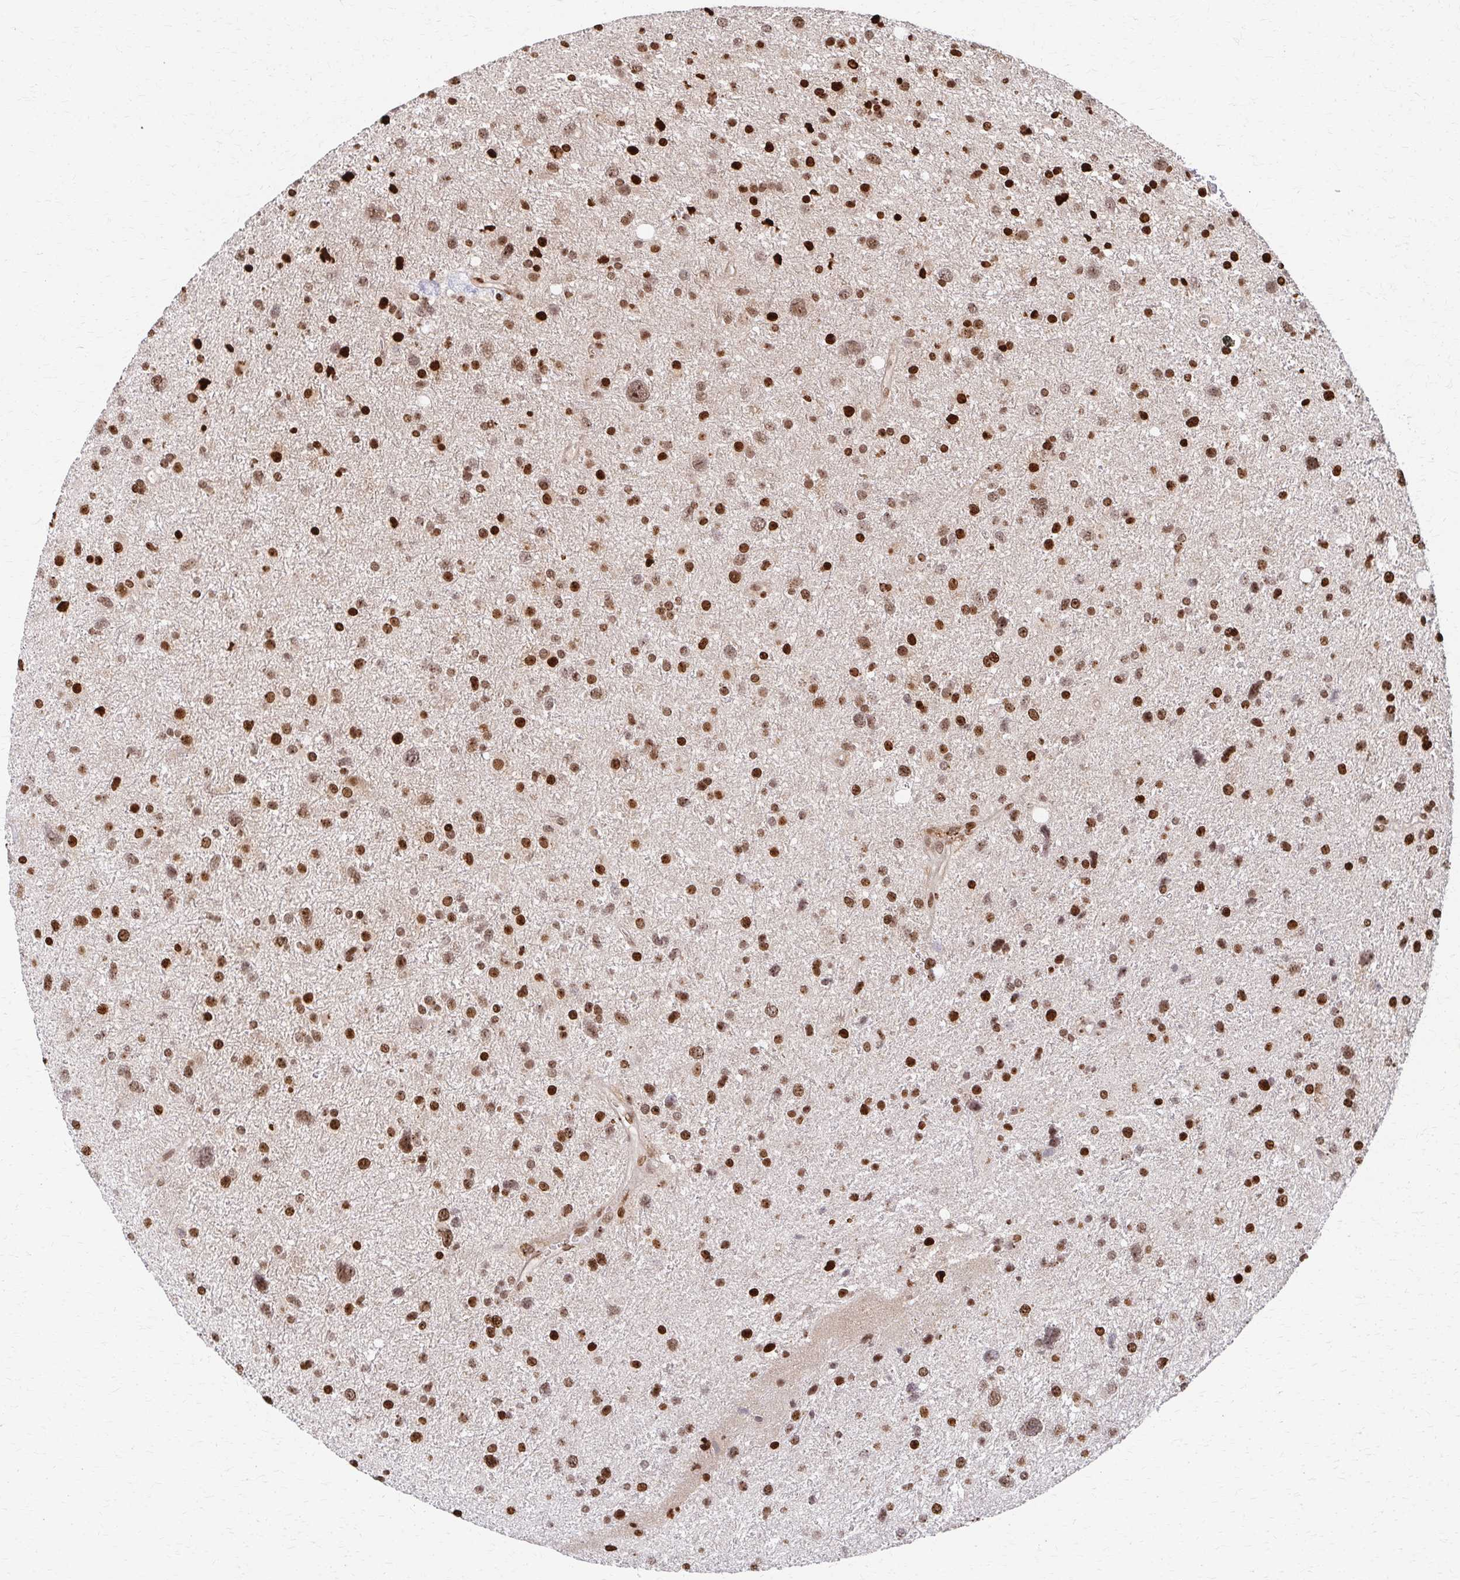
{"staining": {"intensity": "strong", "quantity": ">75%", "location": "nuclear"}, "tissue": "glioma", "cell_type": "Tumor cells", "image_type": "cancer", "snomed": [{"axis": "morphology", "description": "Glioma, malignant, Low grade"}, {"axis": "topography", "description": "Brain"}], "caption": "Protein staining of glioma tissue reveals strong nuclear staining in approximately >75% of tumor cells.", "gene": "PSMD7", "patient": {"sex": "female", "age": 55}}